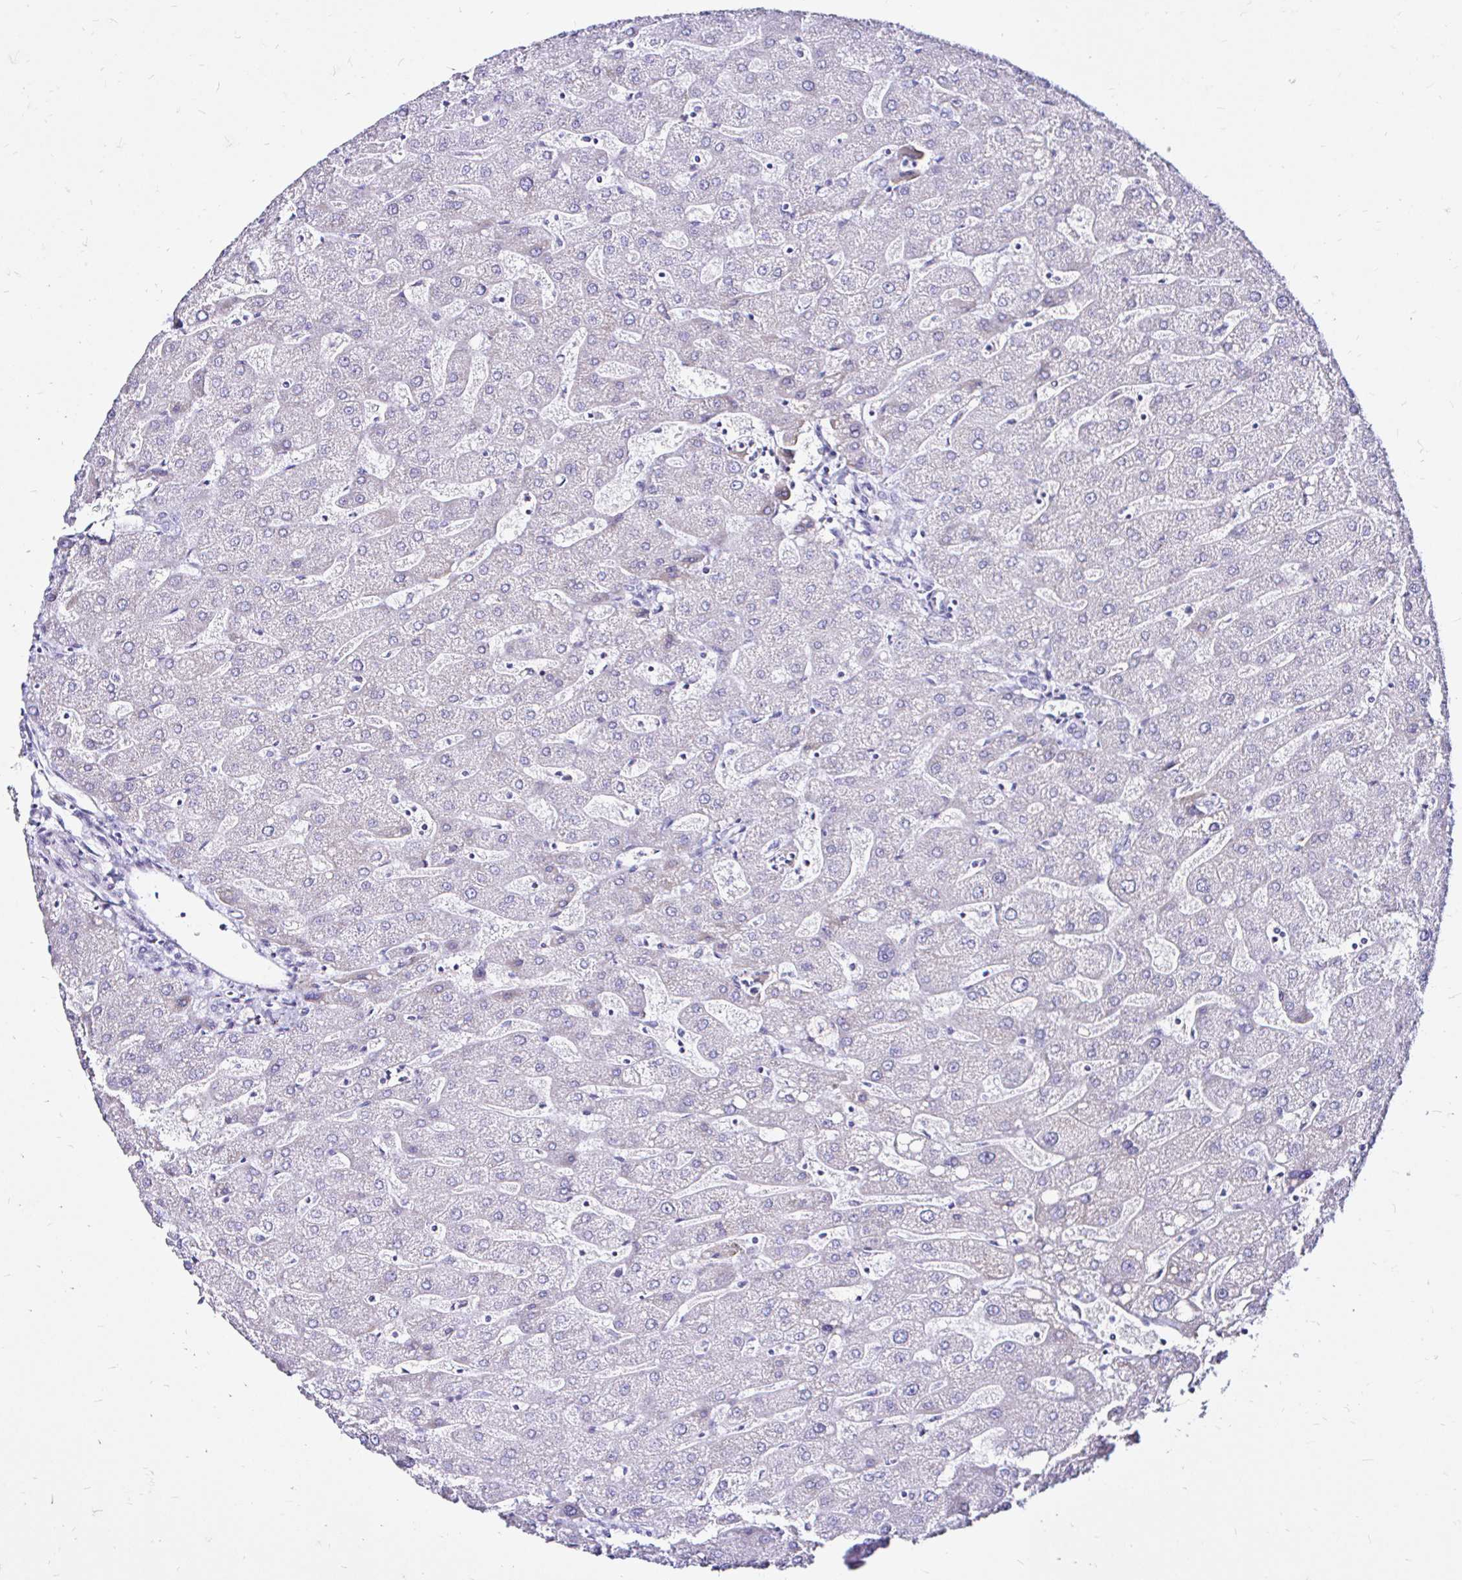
{"staining": {"intensity": "negative", "quantity": "none", "location": "none"}, "tissue": "liver", "cell_type": "Cholangiocytes", "image_type": "normal", "snomed": [{"axis": "morphology", "description": "Normal tissue, NOS"}, {"axis": "topography", "description": "Liver"}], "caption": "IHC photomicrograph of unremarkable liver: human liver stained with DAB (3,3'-diaminobenzidine) demonstrates no significant protein staining in cholangiocytes.", "gene": "ZNF432", "patient": {"sex": "male", "age": 67}}